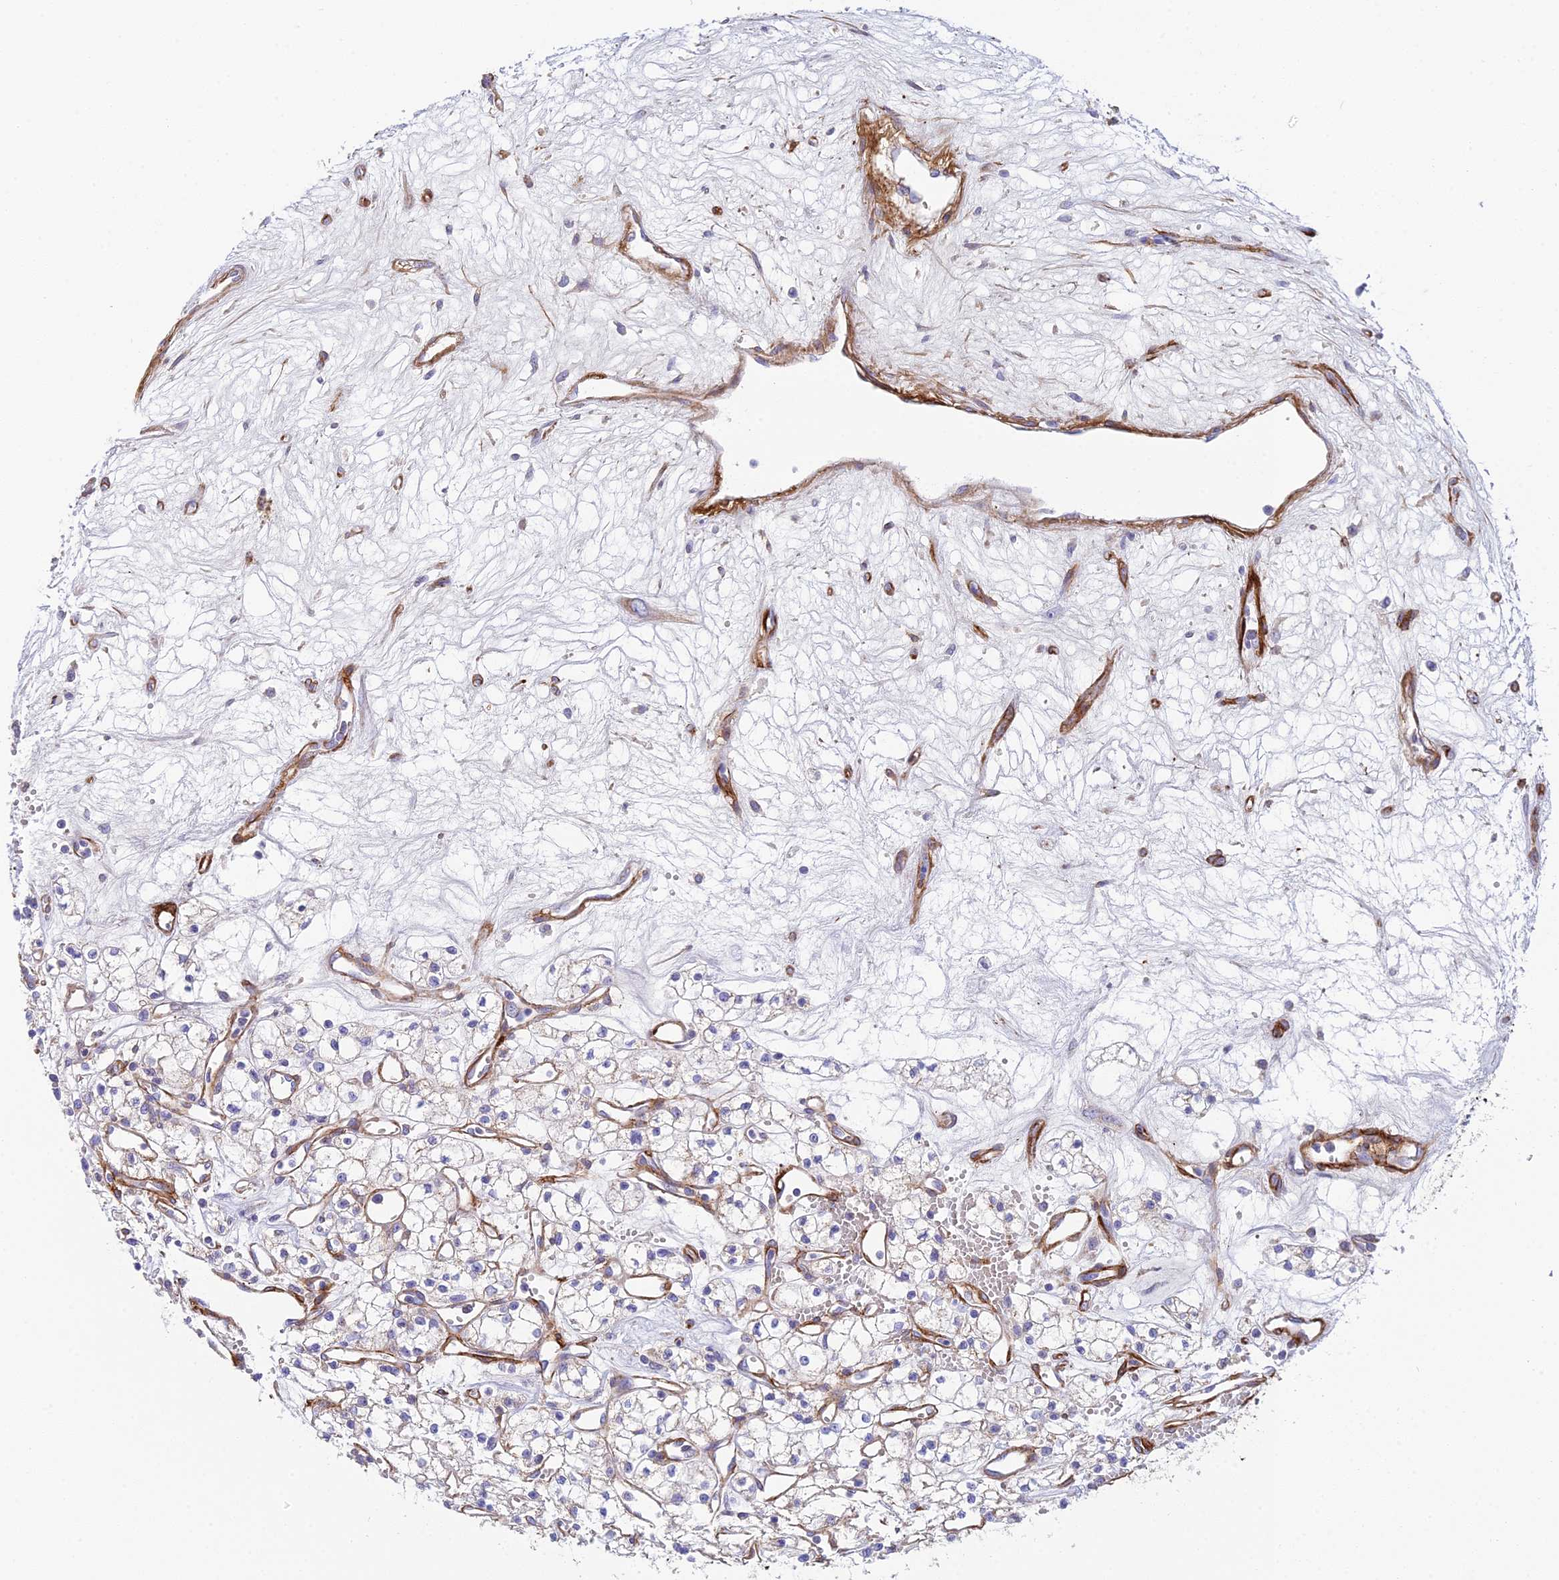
{"staining": {"intensity": "negative", "quantity": "none", "location": "none"}, "tissue": "renal cancer", "cell_type": "Tumor cells", "image_type": "cancer", "snomed": [{"axis": "morphology", "description": "Adenocarcinoma, NOS"}, {"axis": "topography", "description": "Kidney"}], "caption": "The micrograph shows no staining of tumor cells in renal cancer (adenocarcinoma). (Immunohistochemistry (ihc), brightfield microscopy, high magnification).", "gene": "CSPG4", "patient": {"sex": "male", "age": 59}}